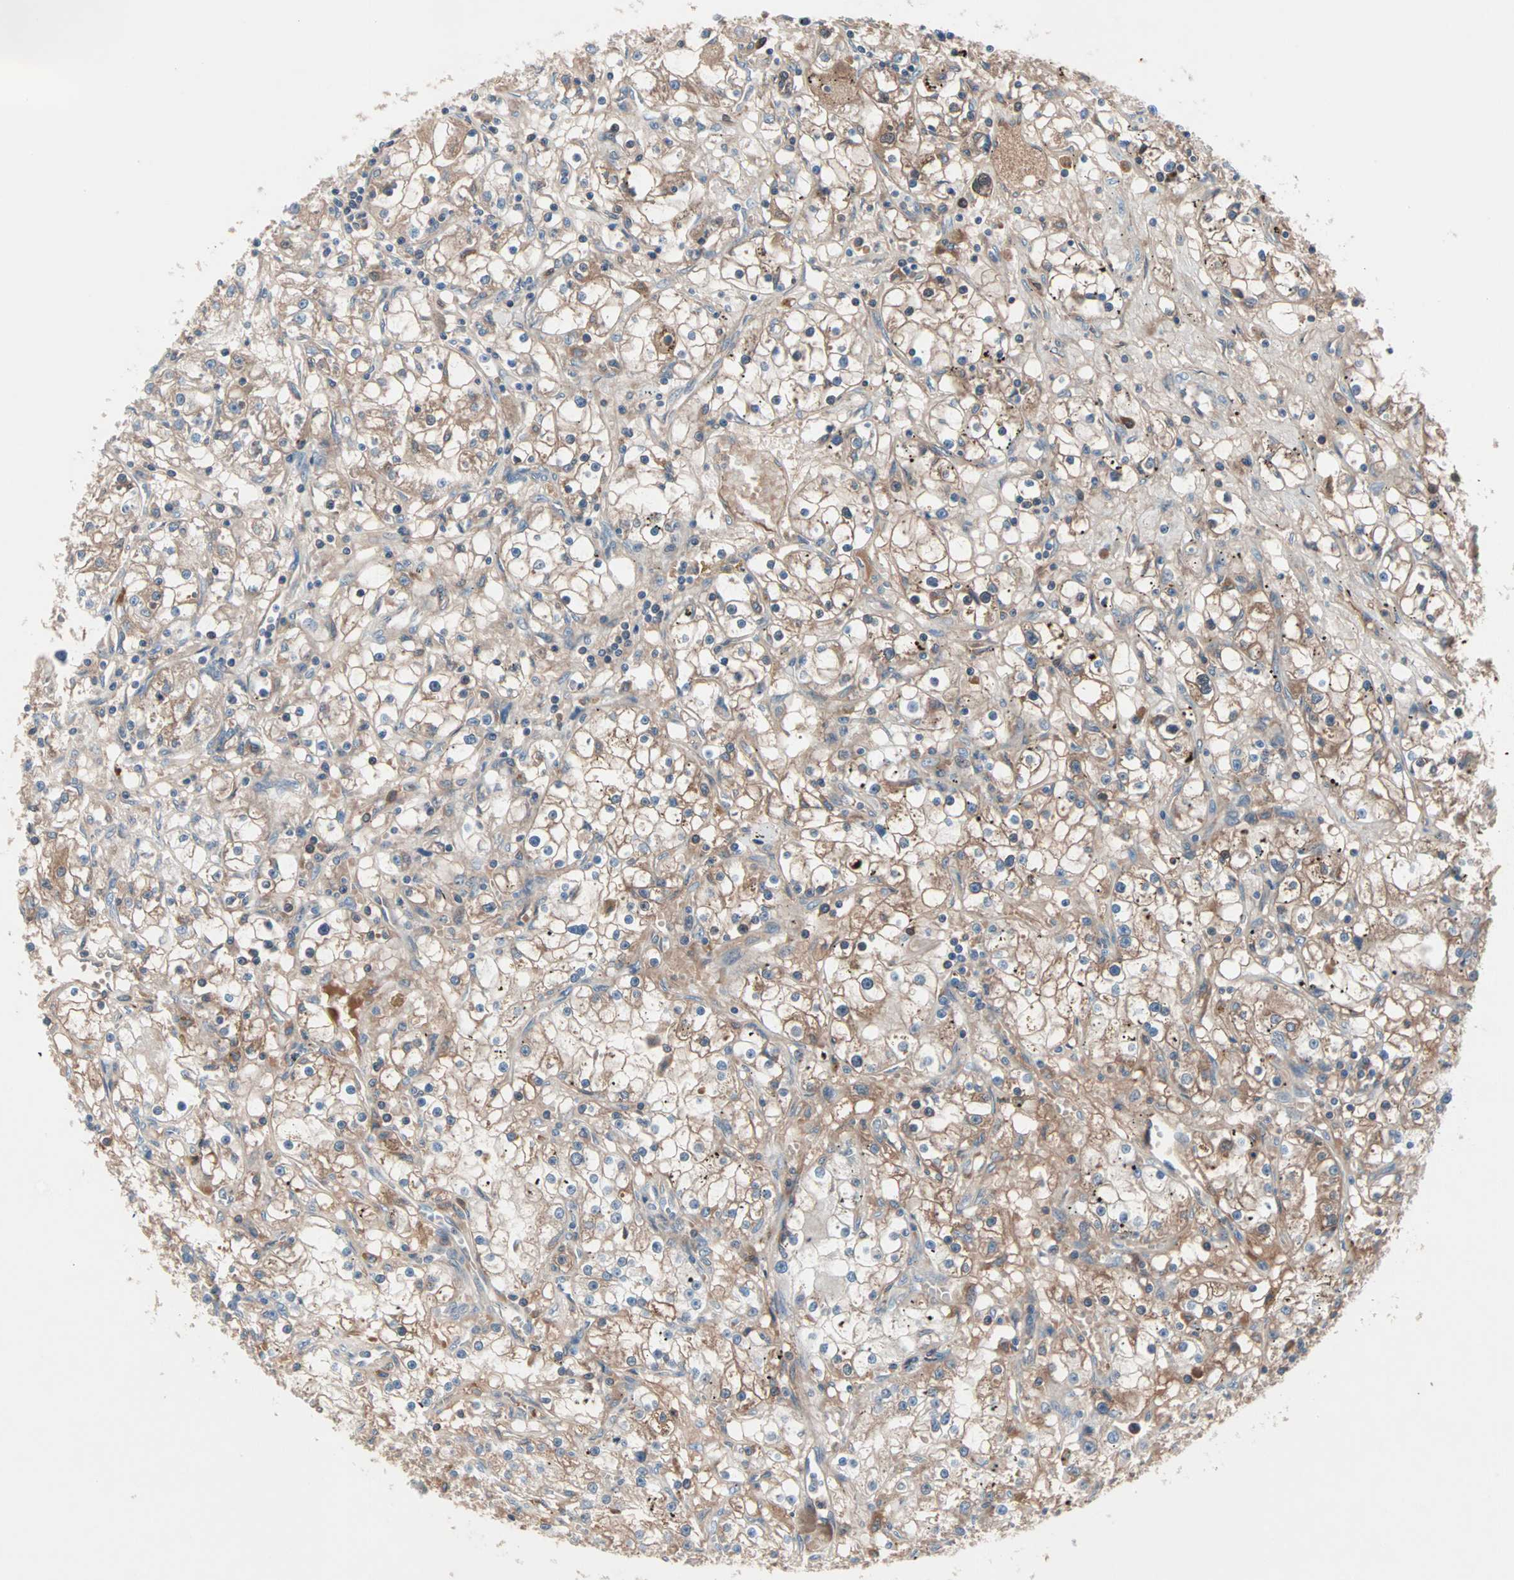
{"staining": {"intensity": "moderate", "quantity": ">75%", "location": "cytoplasmic/membranous"}, "tissue": "renal cancer", "cell_type": "Tumor cells", "image_type": "cancer", "snomed": [{"axis": "morphology", "description": "Adenocarcinoma, NOS"}, {"axis": "topography", "description": "Kidney"}], "caption": "Immunohistochemical staining of adenocarcinoma (renal) shows medium levels of moderate cytoplasmic/membranous staining in about >75% of tumor cells. (Brightfield microscopy of DAB IHC at high magnification).", "gene": "CAD", "patient": {"sex": "male", "age": 56}}